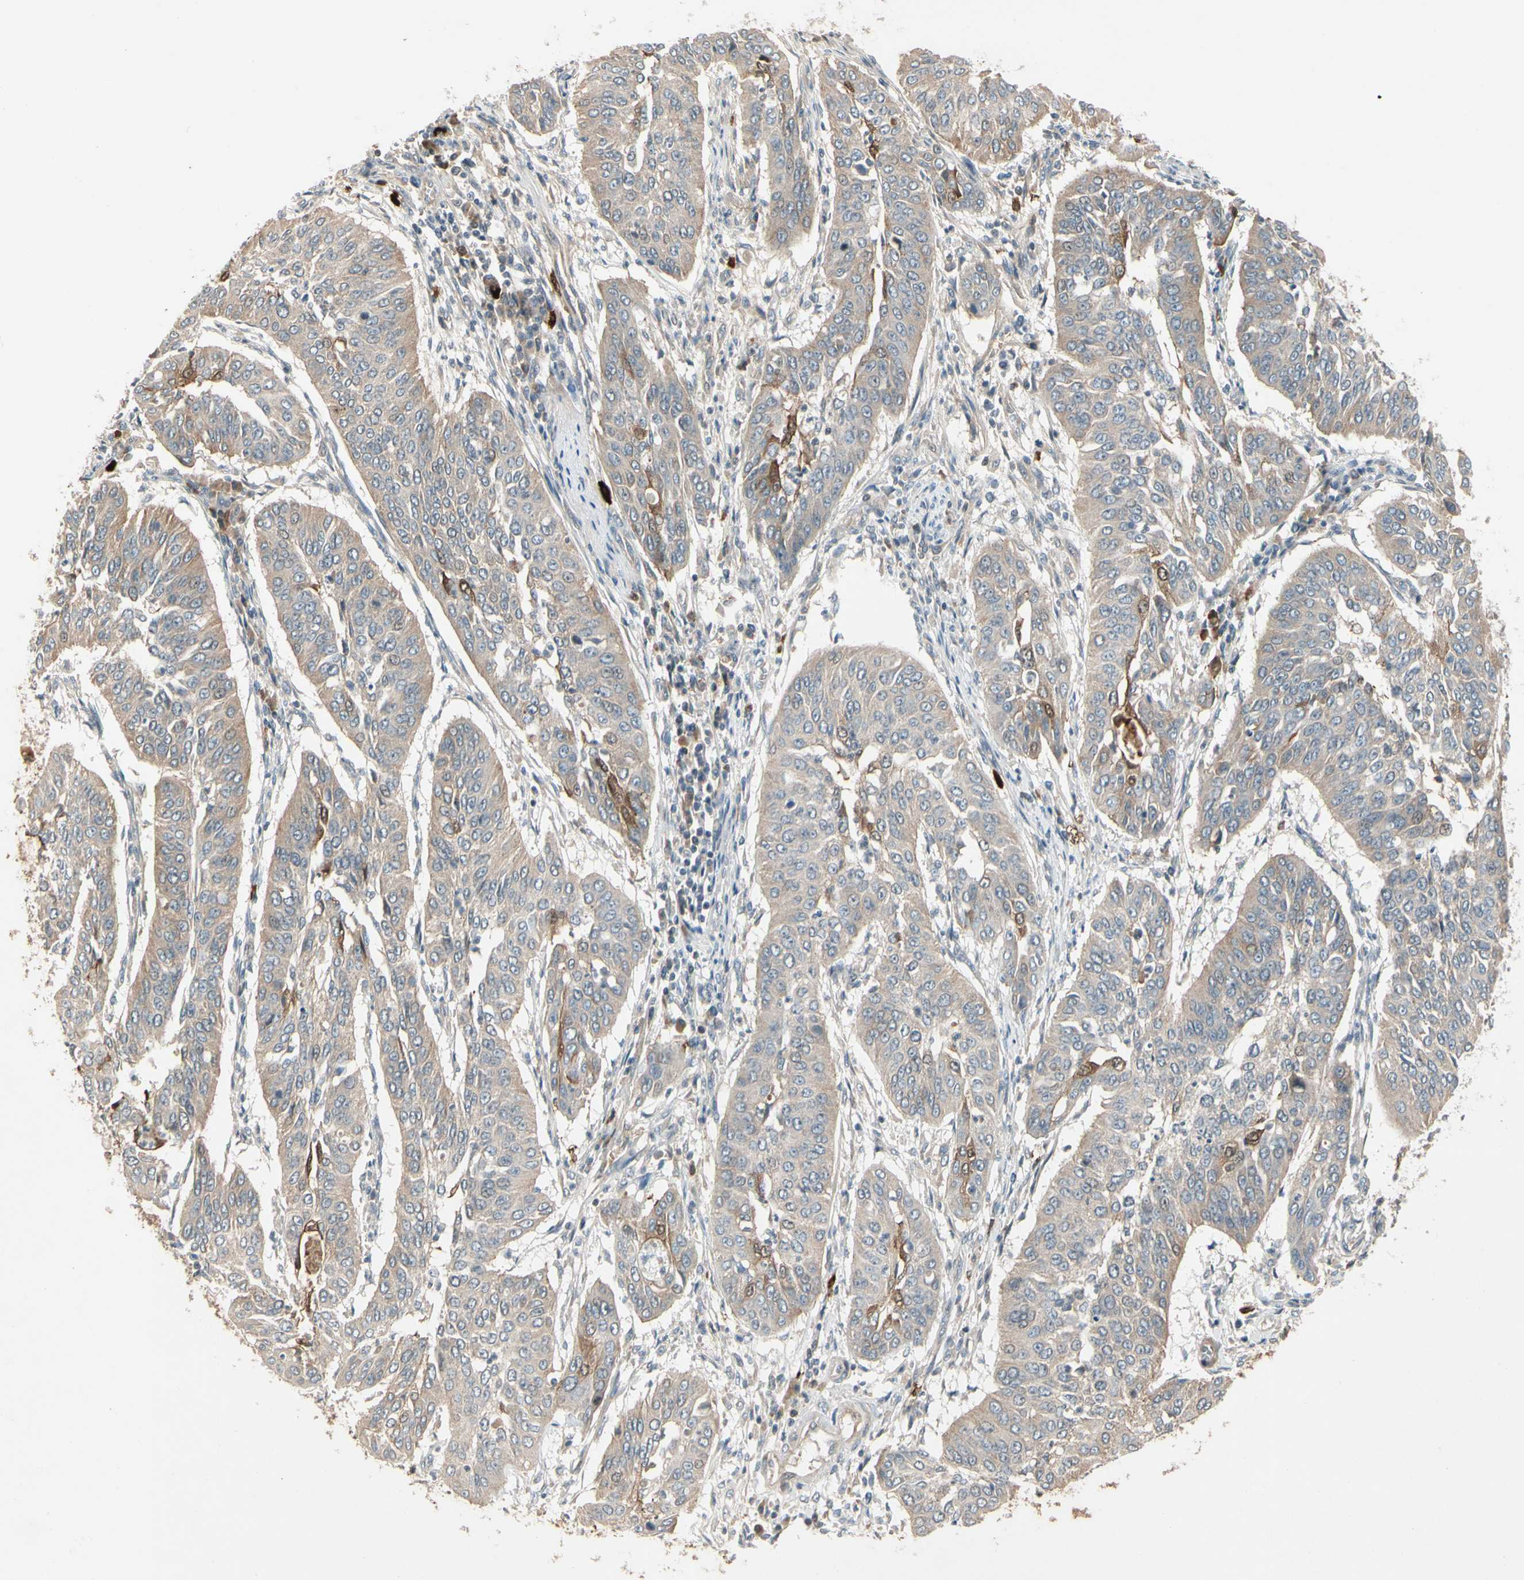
{"staining": {"intensity": "weak", "quantity": ">75%", "location": "cytoplasmic/membranous"}, "tissue": "cervical cancer", "cell_type": "Tumor cells", "image_type": "cancer", "snomed": [{"axis": "morphology", "description": "Normal tissue, NOS"}, {"axis": "morphology", "description": "Squamous cell carcinoma, NOS"}, {"axis": "topography", "description": "Cervix"}], "caption": "Tumor cells demonstrate weak cytoplasmic/membranous expression in about >75% of cells in cervical cancer (squamous cell carcinoma).", "gene": "ICAM5", "patient": {"sex": "female", "age": 39}}